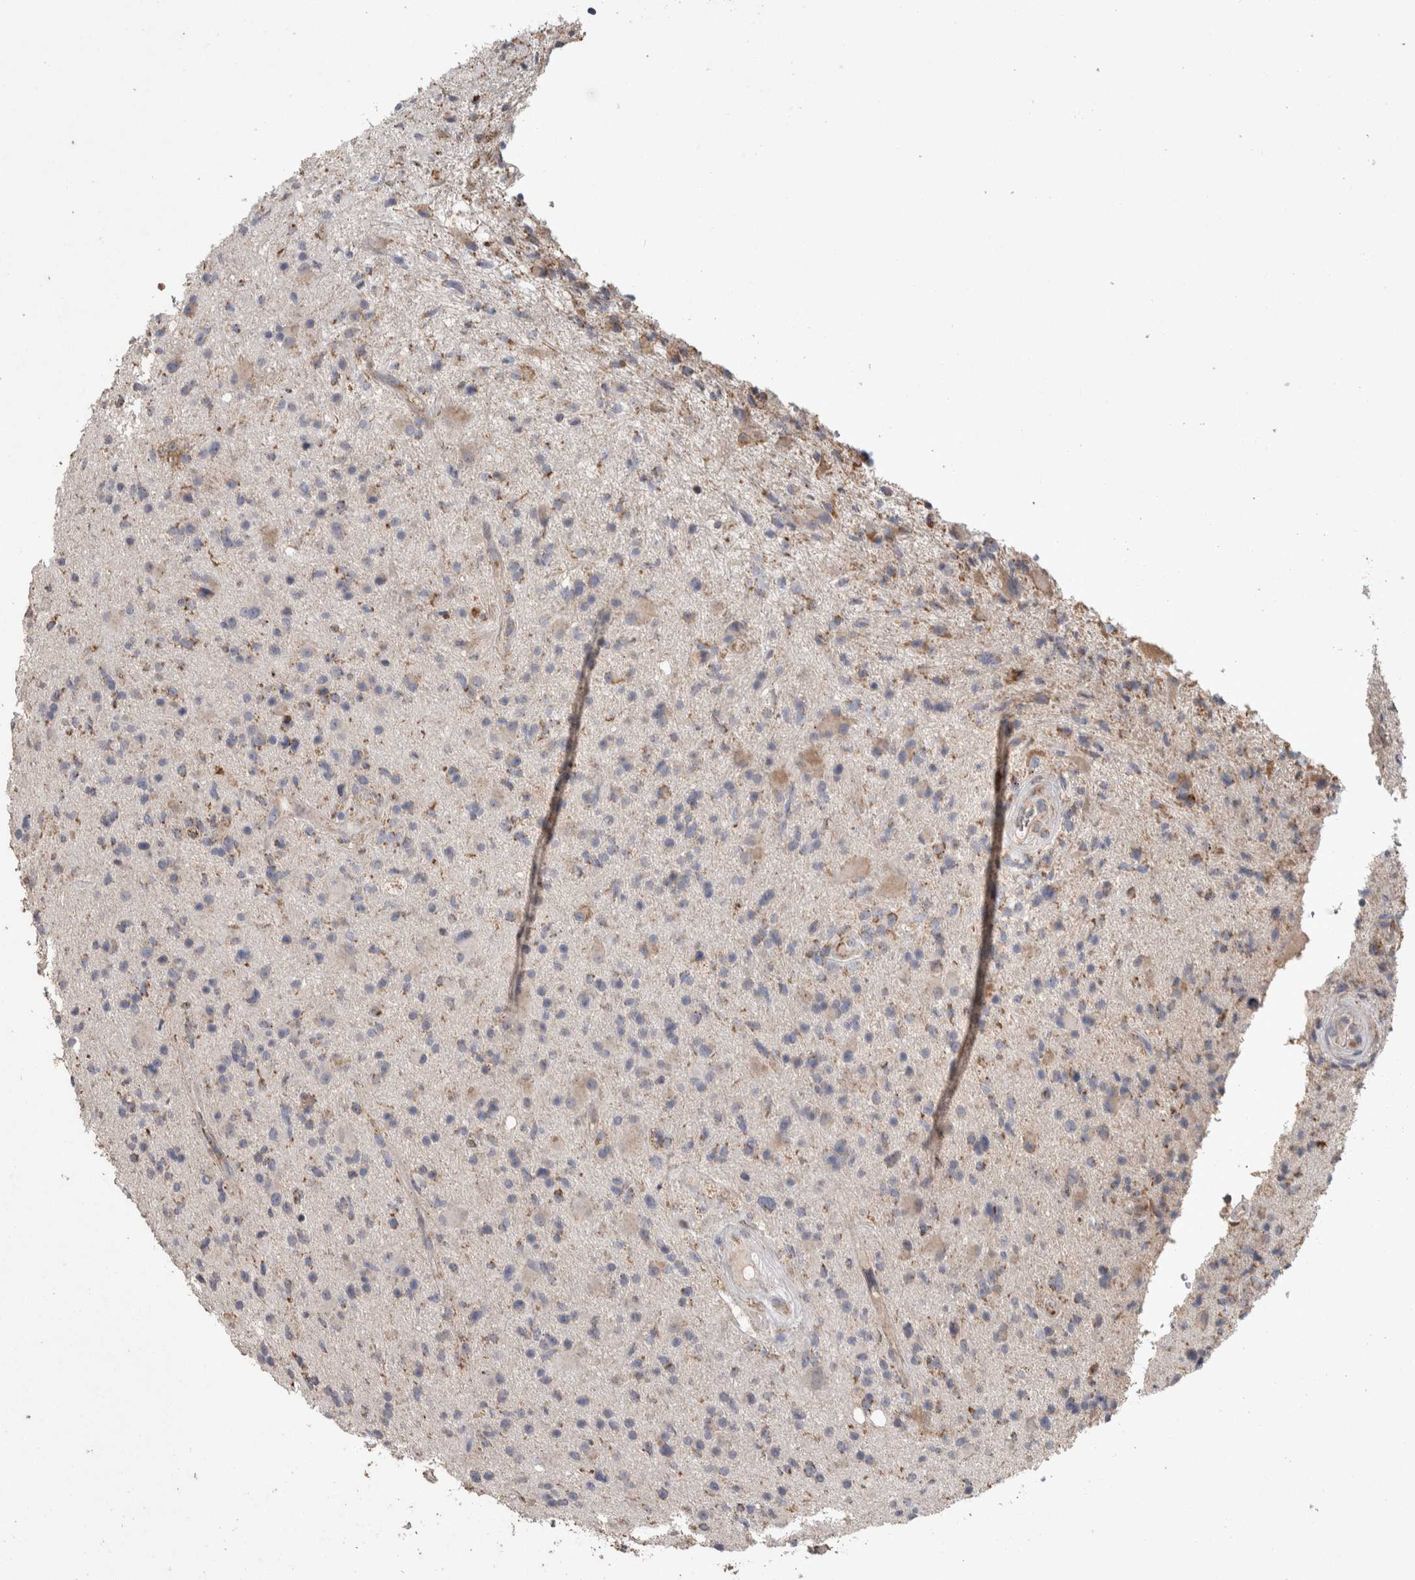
{"staining": {"intensity": "weak", "quantity": "25%-75%", "location": "cytoplasmic/membranous"}, "tissue": "glioma", "cell_type": "Tumor cells", "image_type": "cancer", "snomed": [{"axis": "morphology", "description": "Glioma, malignant, High grade"}, {"axis": "topography", "description": "Brain"}], "caption": "This is an image of IHC staining of glioma, which shows weak expression in the cytoplasmic/membranous of tumor cells.", "gene": "SCO1", "patient": {"sex": "male", "age": 33}}